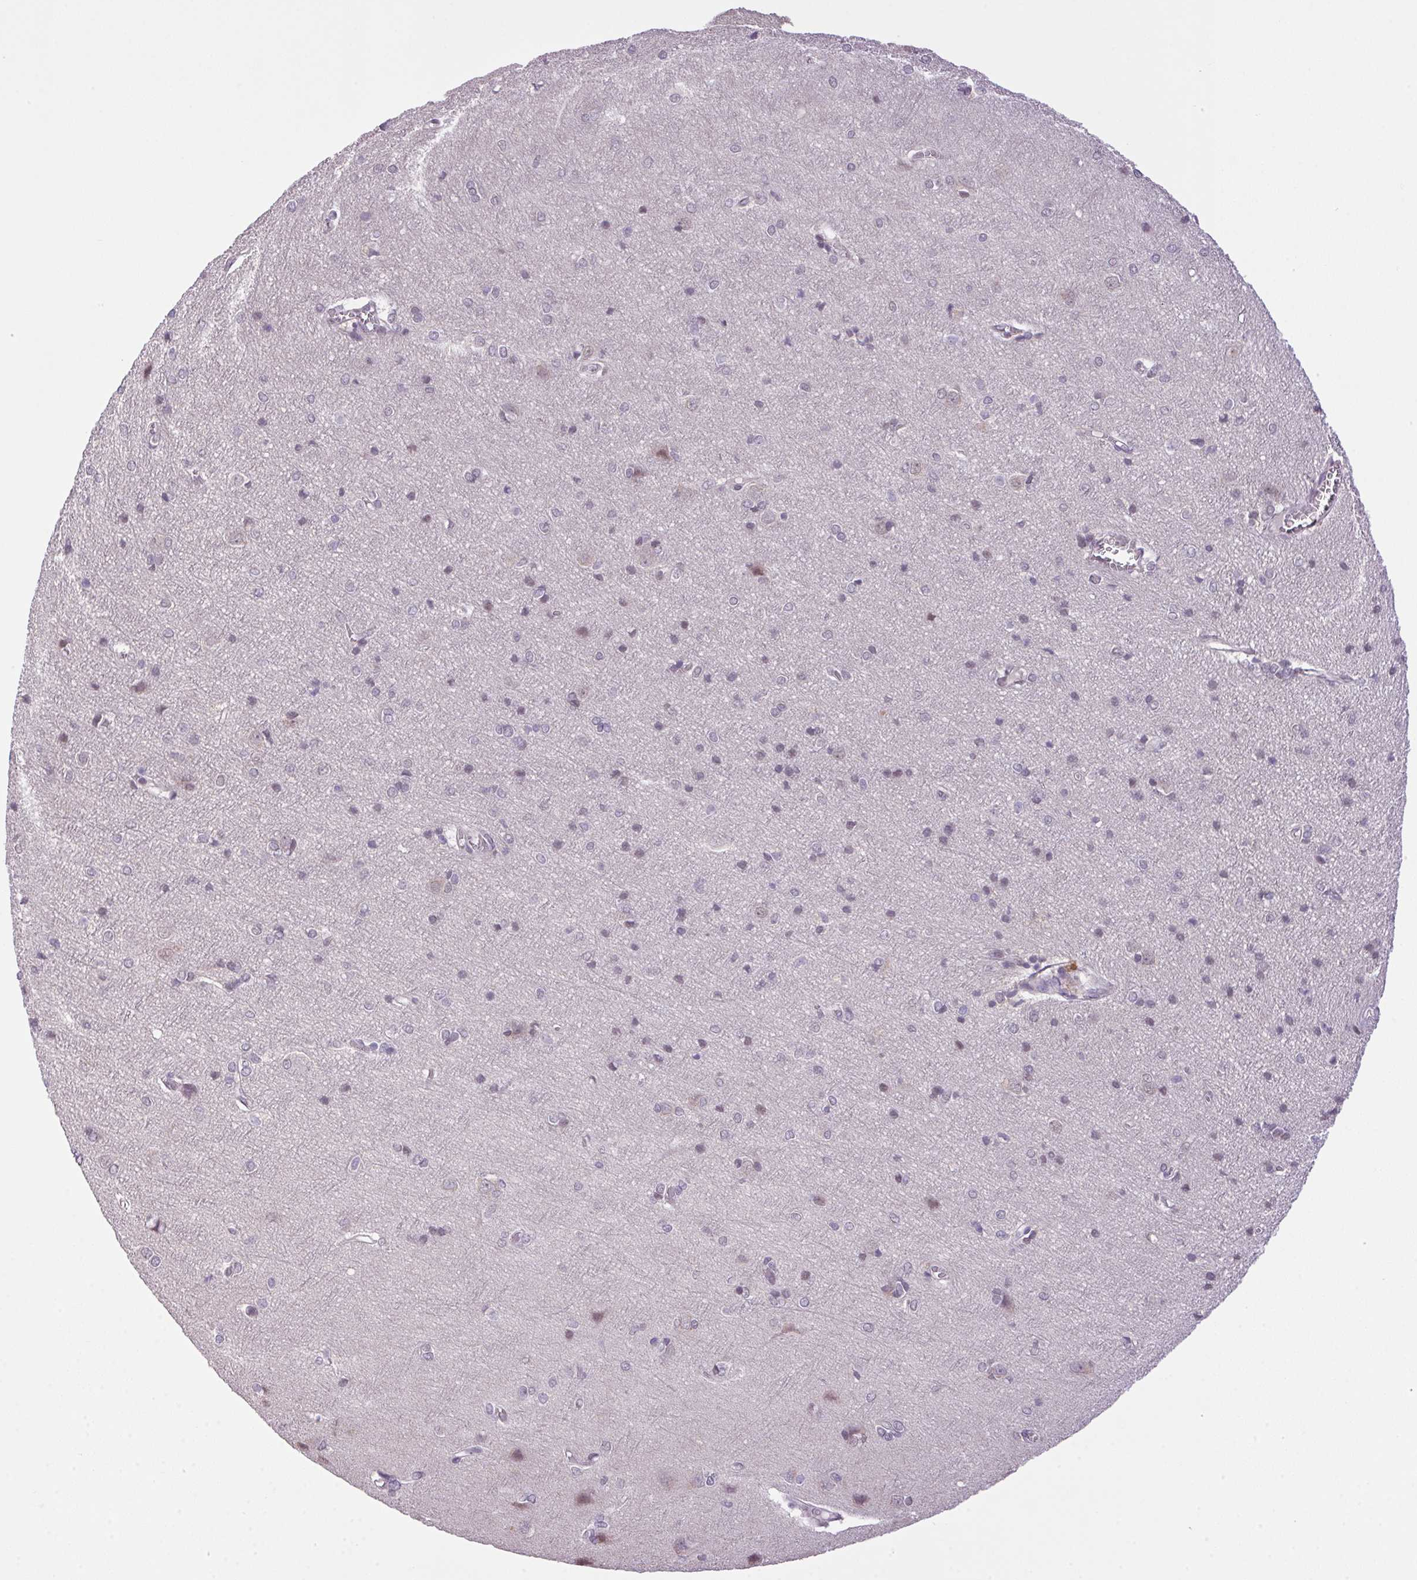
{"staining": {"intensity": "negative", "quantity": "none", "location": "none"}, "tissue": "cerebral cortex", "cell_type": "Endothelial cells", "image_type": "normal", "snomed": [{"axis": "morphology", "description": "Normal tissue, NOS"}, {"axis": "topography", "description": "Cerebral cortex"}], "caption": "The immunohistochemistry photomicrograph has no significant positivity in endothelial cells of cerebral cortex. Nuclei are stained in blue.", "gene": "AKR1E2", "patient": {"sex": "male", "age": 37}}